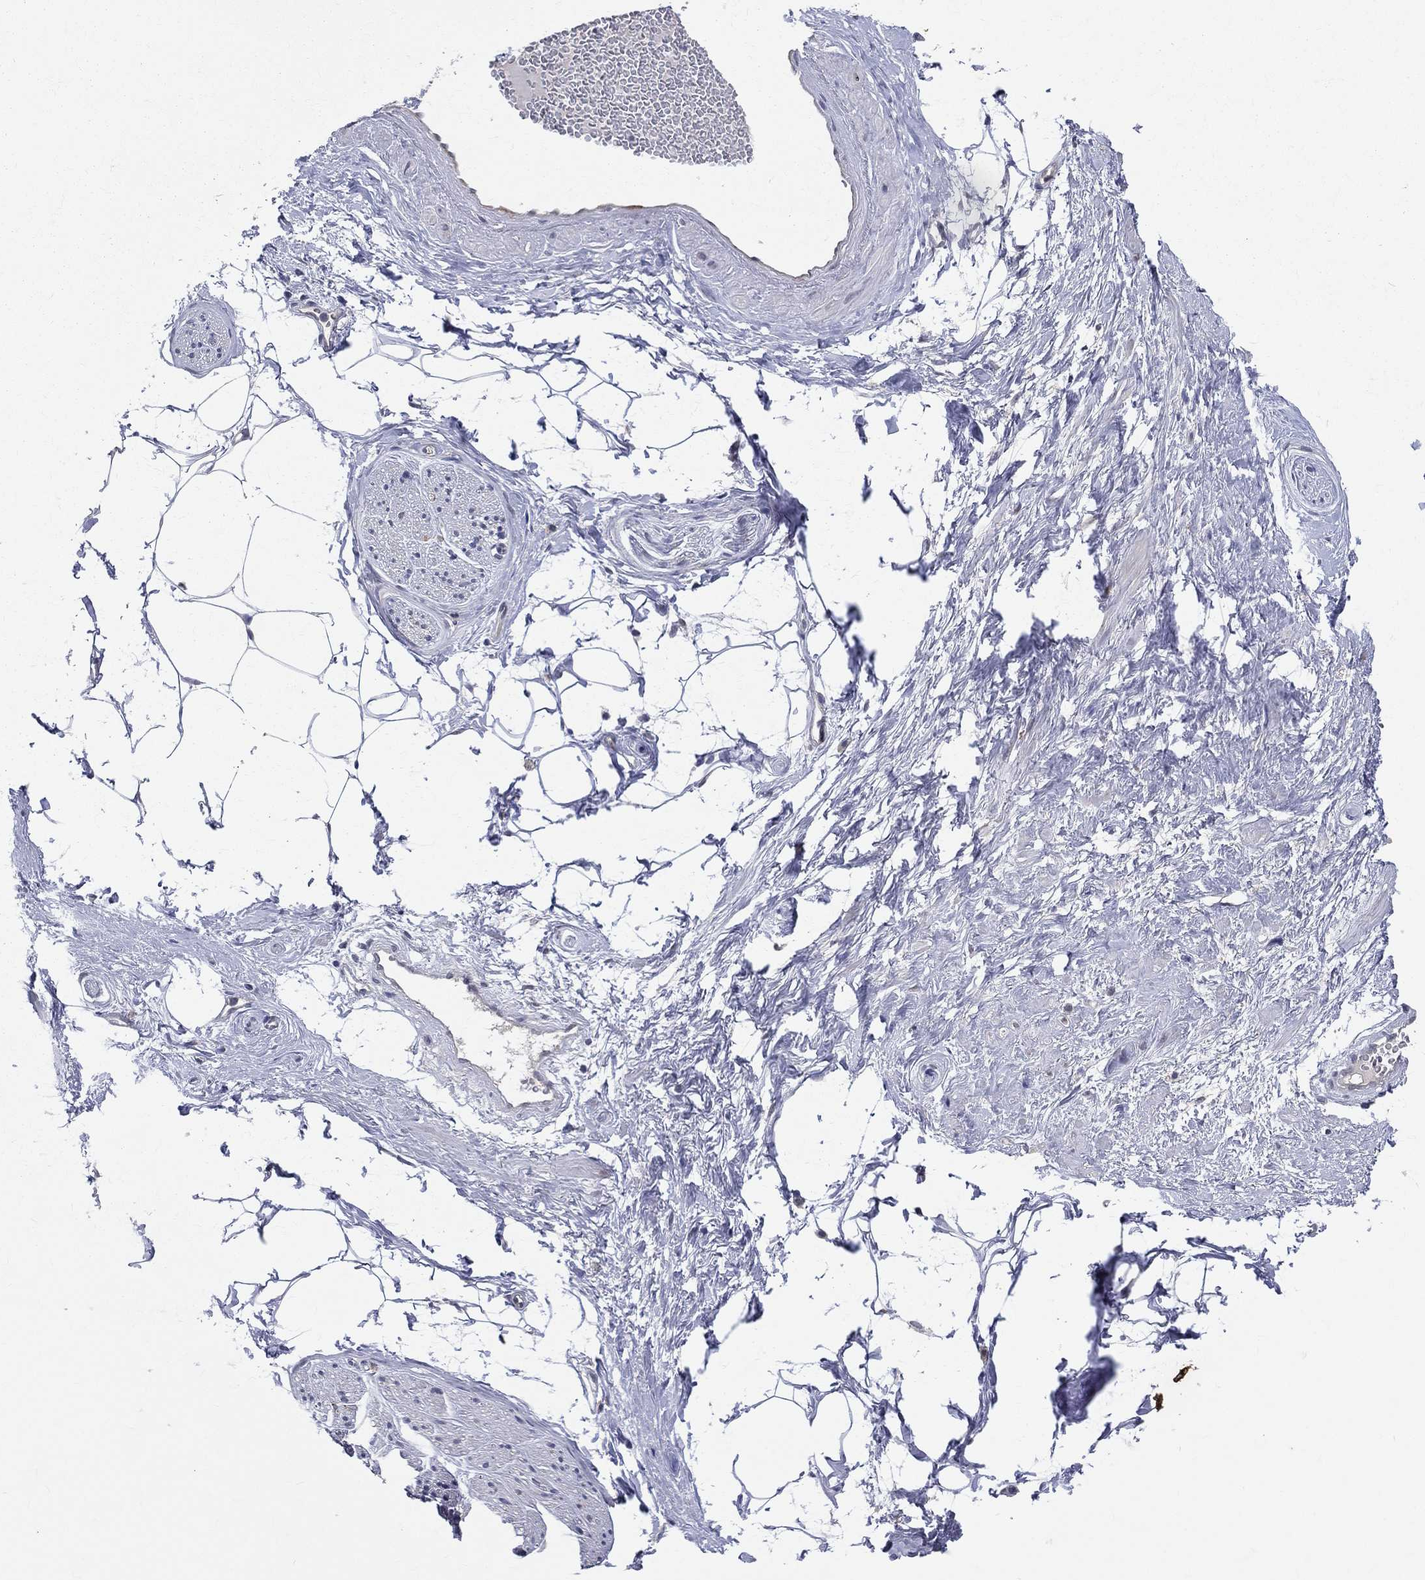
{"staining": {"intensity": "negative", "quantity": "none", "location": "none"}, "tissue": "adipose tissue", "cell_type": "Adipocytes", "image_type": "normal", "snomed": [{"axis": "morphology", "description": "Normal tissue, NOS"}, {"axis": "topography", "description": "Prostate"}, {"axis": "topography", "description": "Peripheral nerve tissue"}], "caption": "This is an IHC histopathology image of normal human adipose tissue. There is no positivity in adipocytes.", "gene": "DLG4", "patient": {"sex": "male", "age": 57}}